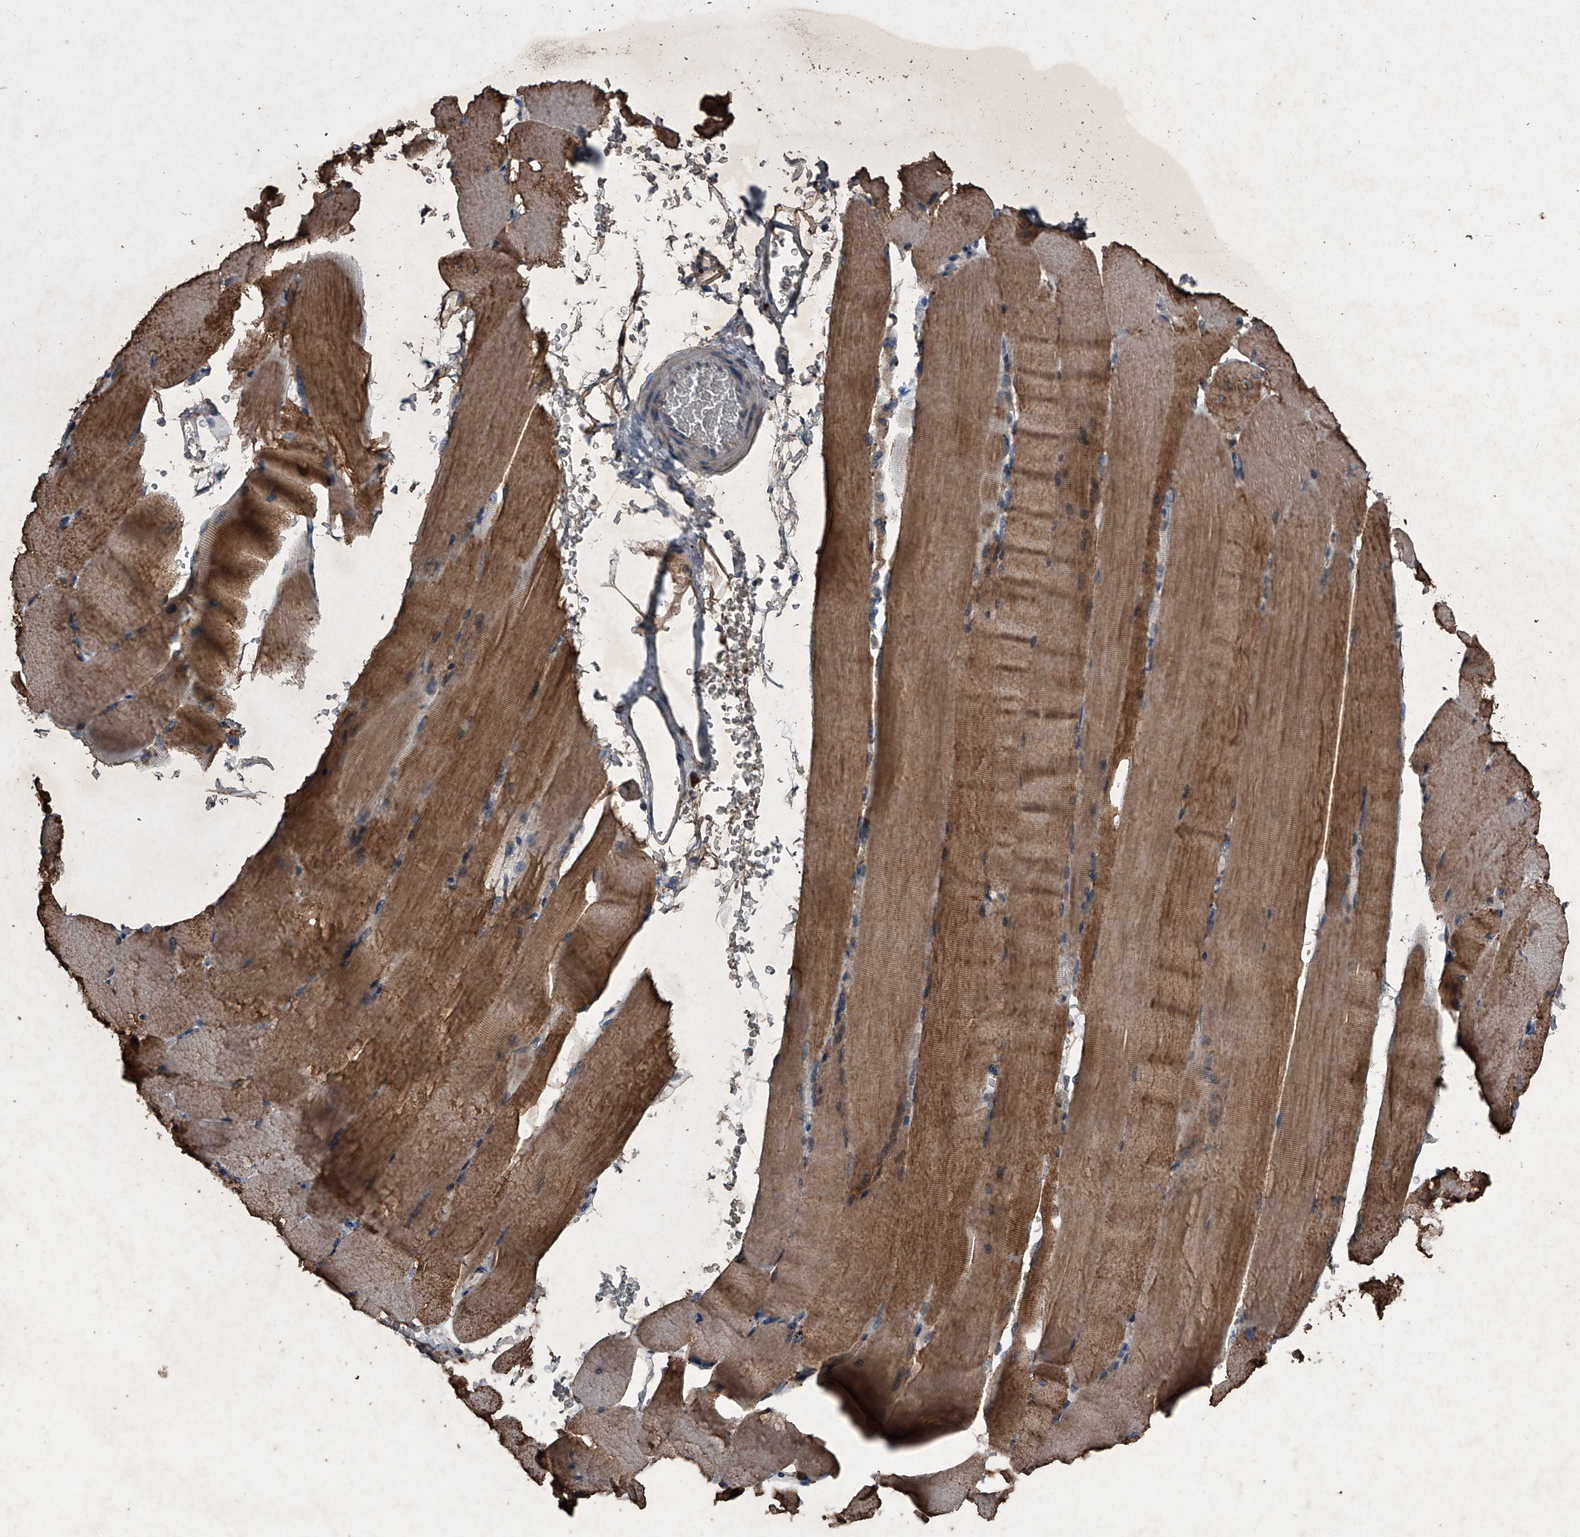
{"staining": {"intensity": "moderate", "quantity": ">75%", "location": "cytoplasmic/membranous"}, "tissue": "skeletal muscle", "cell_type": "Myocytes", "image_type": "normal", "snomed": [{"axis": "morphology", "description": "Normal tissue, NOS"}, {"axis": "topography", "description": "Skeletal muscle"}, {"axis": "topography", "description": "Parathyroid gland"}], "caption": "Myocytes display moderate cytoplasmic/membranous expression in about >75% of cells in normal skeletal muscle.", "gene": "MAPKAP1", "patient": {"sex": "female", "age": 37}}